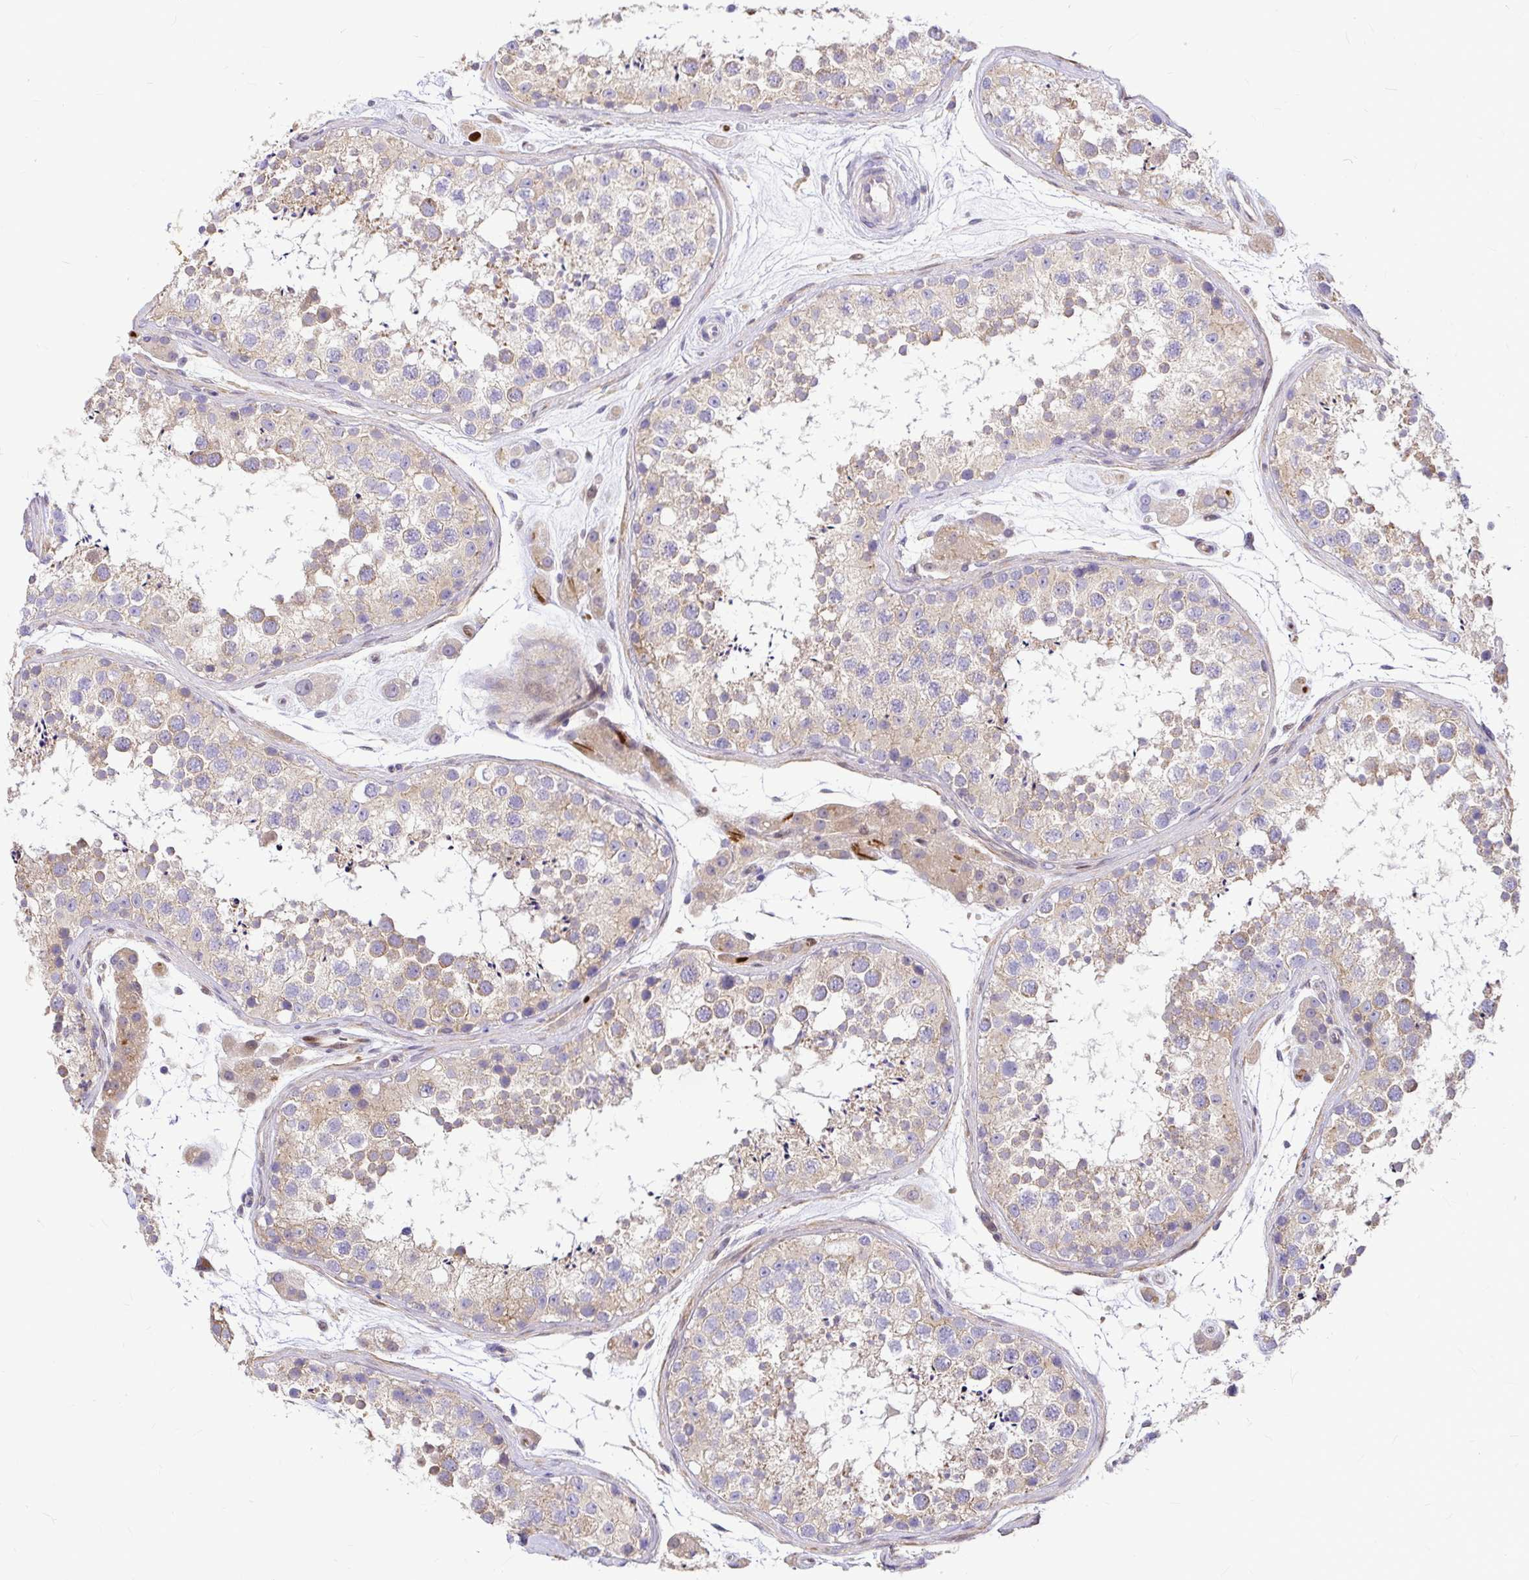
{"staining": {"intensity": "weak", "quantity": "25%-75%", "location": "cytoplasmic/membranous"}, "tissue": "testis", "cell_type": "Cells in seminiferous ducts", "image_type": "normal", "snomed": [{"axis": "morphology", "description": "Normal tissue, NOS"}, {"axis": "topography", "description": "Testis"}], "caption": "An IHC histopathology image of benign tissue is shown. Protein staining in brown shows weak cytoplasmic/membranous positivity in testis within cells in seminiferous ducts.", "gene": "GABBR2", "patient": {"sex": "male", "age": 41}}